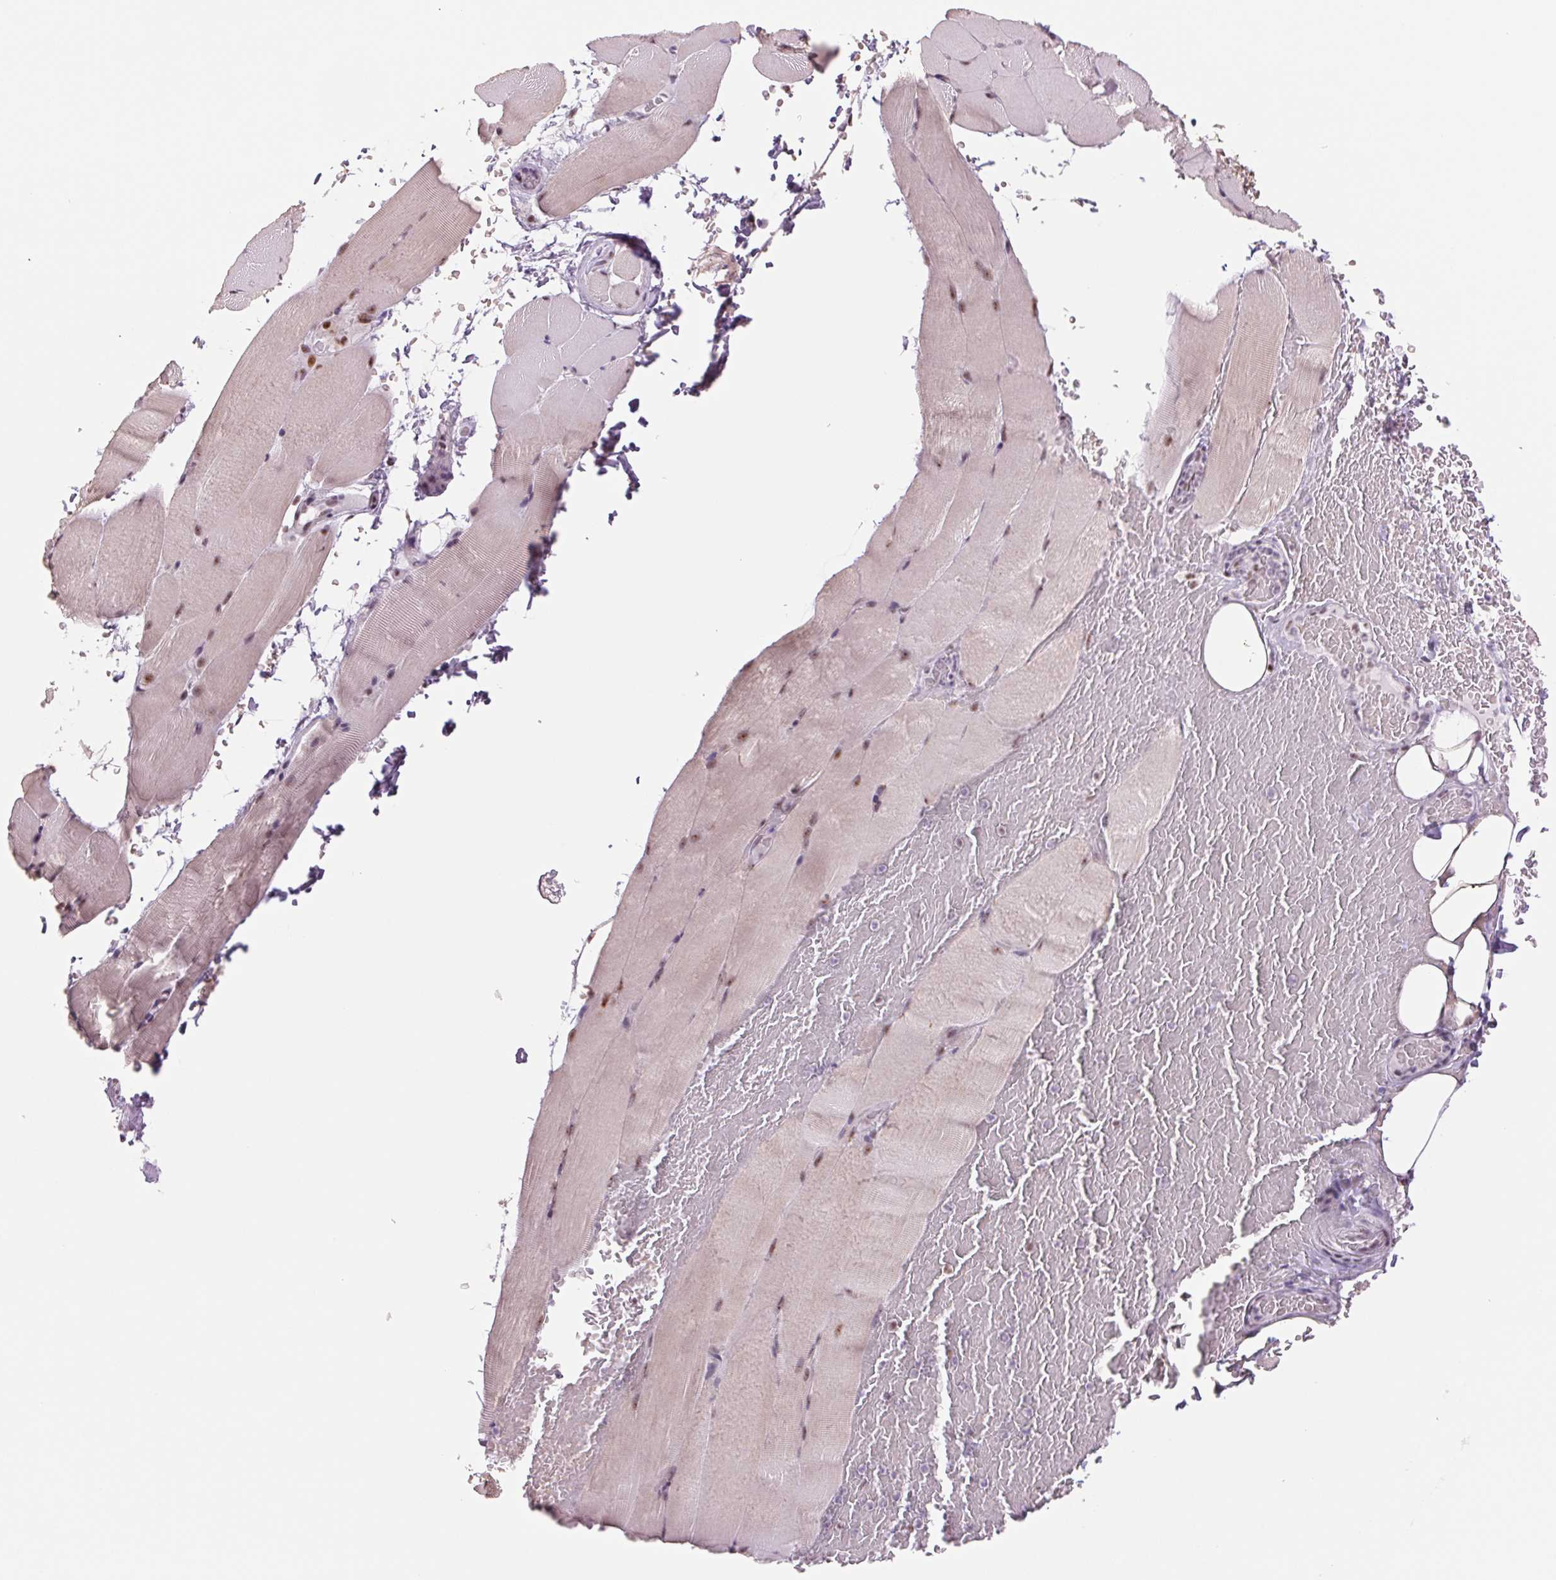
{"staining": {"intensity": "moderate", "quantity": "<25%", "location": "nuclear"}, "tissue": "skeletal muscle", "cell_type": "Myocytes", "image_type": "normal", "snomed": [{"axis": "morphology", "description": "Normal tissue, NOS"}, {"axis": "topography", "description": "Skeletal muscle"}], "caption": "Myocytes display low levels of moderate nuclear positivity in approximately <25% of cells in normal human skeletal muscle. (DAB (3,3'-diaminobenzidine) IHC, brown staining for protein, blue staining for nuclei).", "gene": "ZC3H14", "patient": {"sex": "female", "age": 37}}